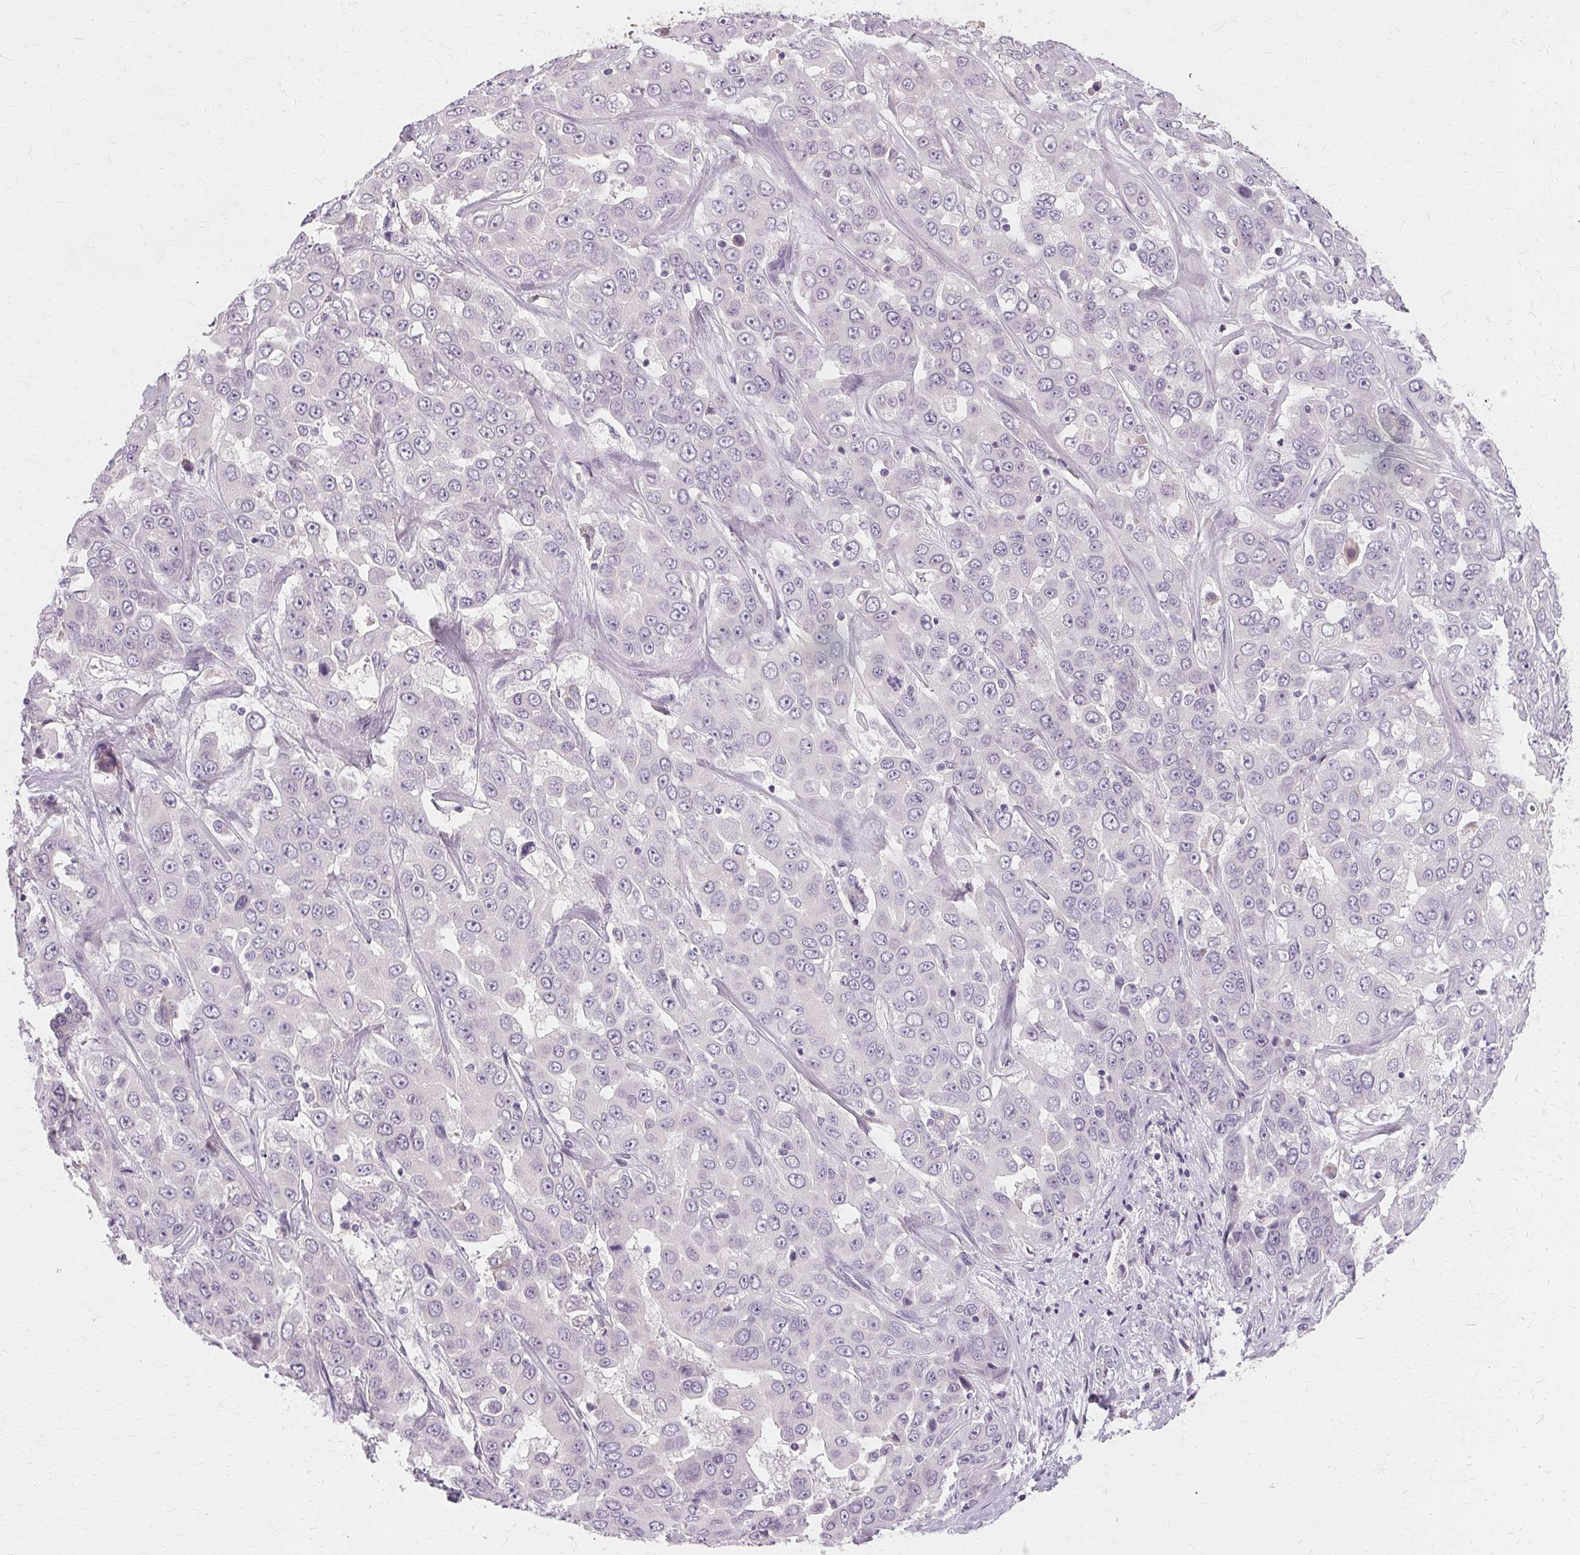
{"staining": {"intensity": "negative", "quantity": "none", "location": "none"}, "tissue": "liver cancer", "cell_type": "Tumor cells", "image_type": "cancer", "snomed": [{"axis": "morphology", "description": "Cholangiocarcinoma"}, {"axis": "topography", "description": "Liver"}], "caption": "Immunohistochemistry image of human cholangiocarcinoma (liver) stained for a protein (brown), which demonstrates no staining in tumor cells.", "gene": "FCRL3", "patient": {"sex": "female", "age": 52}}